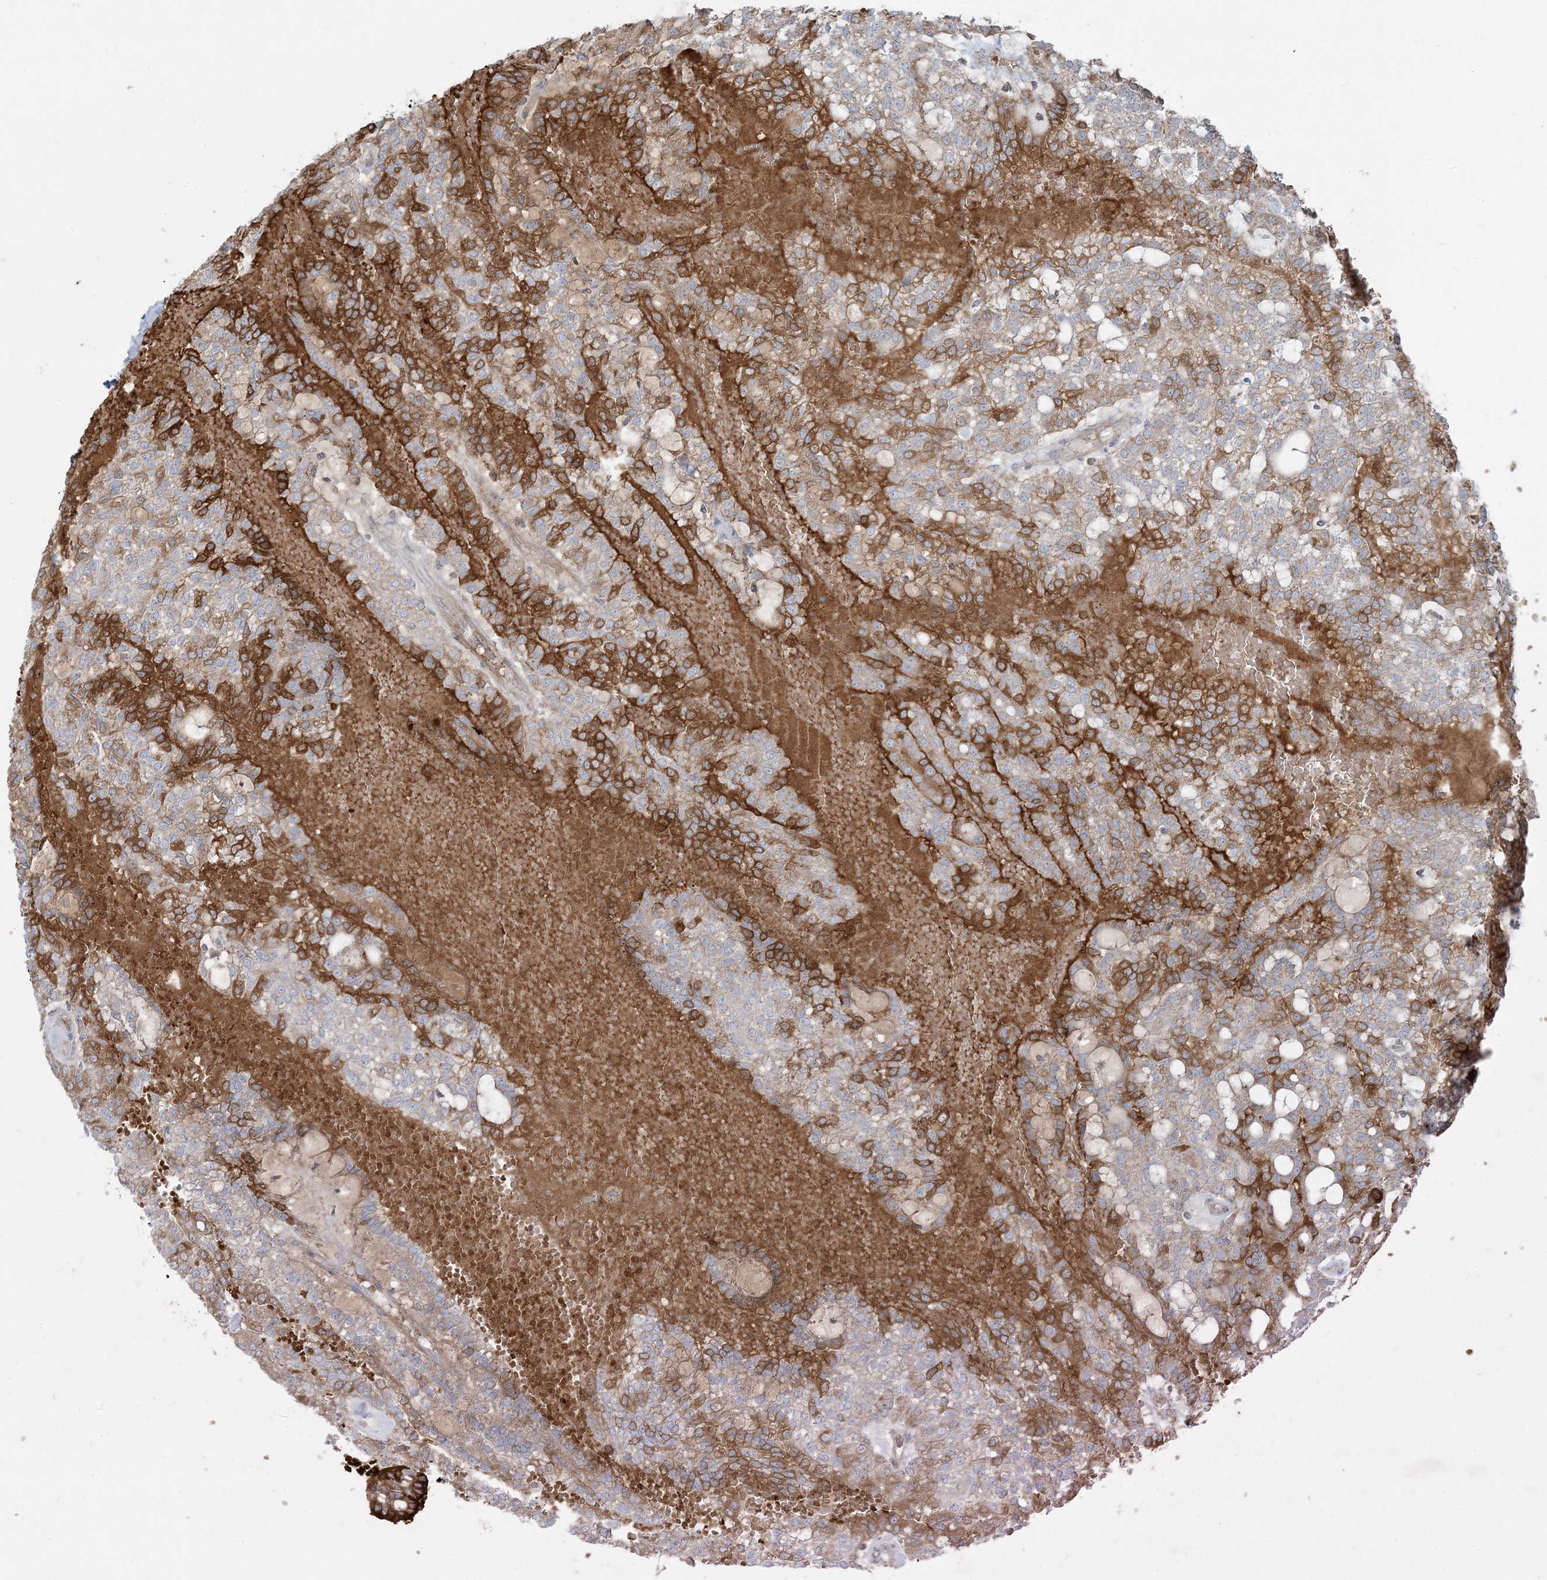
{"staining": {"intensity": "moderate", "quantity": "25%-75%", "location": "cytoplasmic/membranous"}, "tissue": "renal cancer", "cell_type": "Tumor cells", "image_type": "cancer", "snomed": [{"axis": "morphology", "description": "Adenocarcinoma, NOS"}, {"axis": "topography", "description": "Kidney"}], "caption": "Protein expression by IHC reveals moderate cytoplasmic/membranous expression in approximately 25%-75% of tumor cells in adenocarcinoma (renal).", "gene": "PIK3R4", "patient": {"sex": "male", "age": 63}}